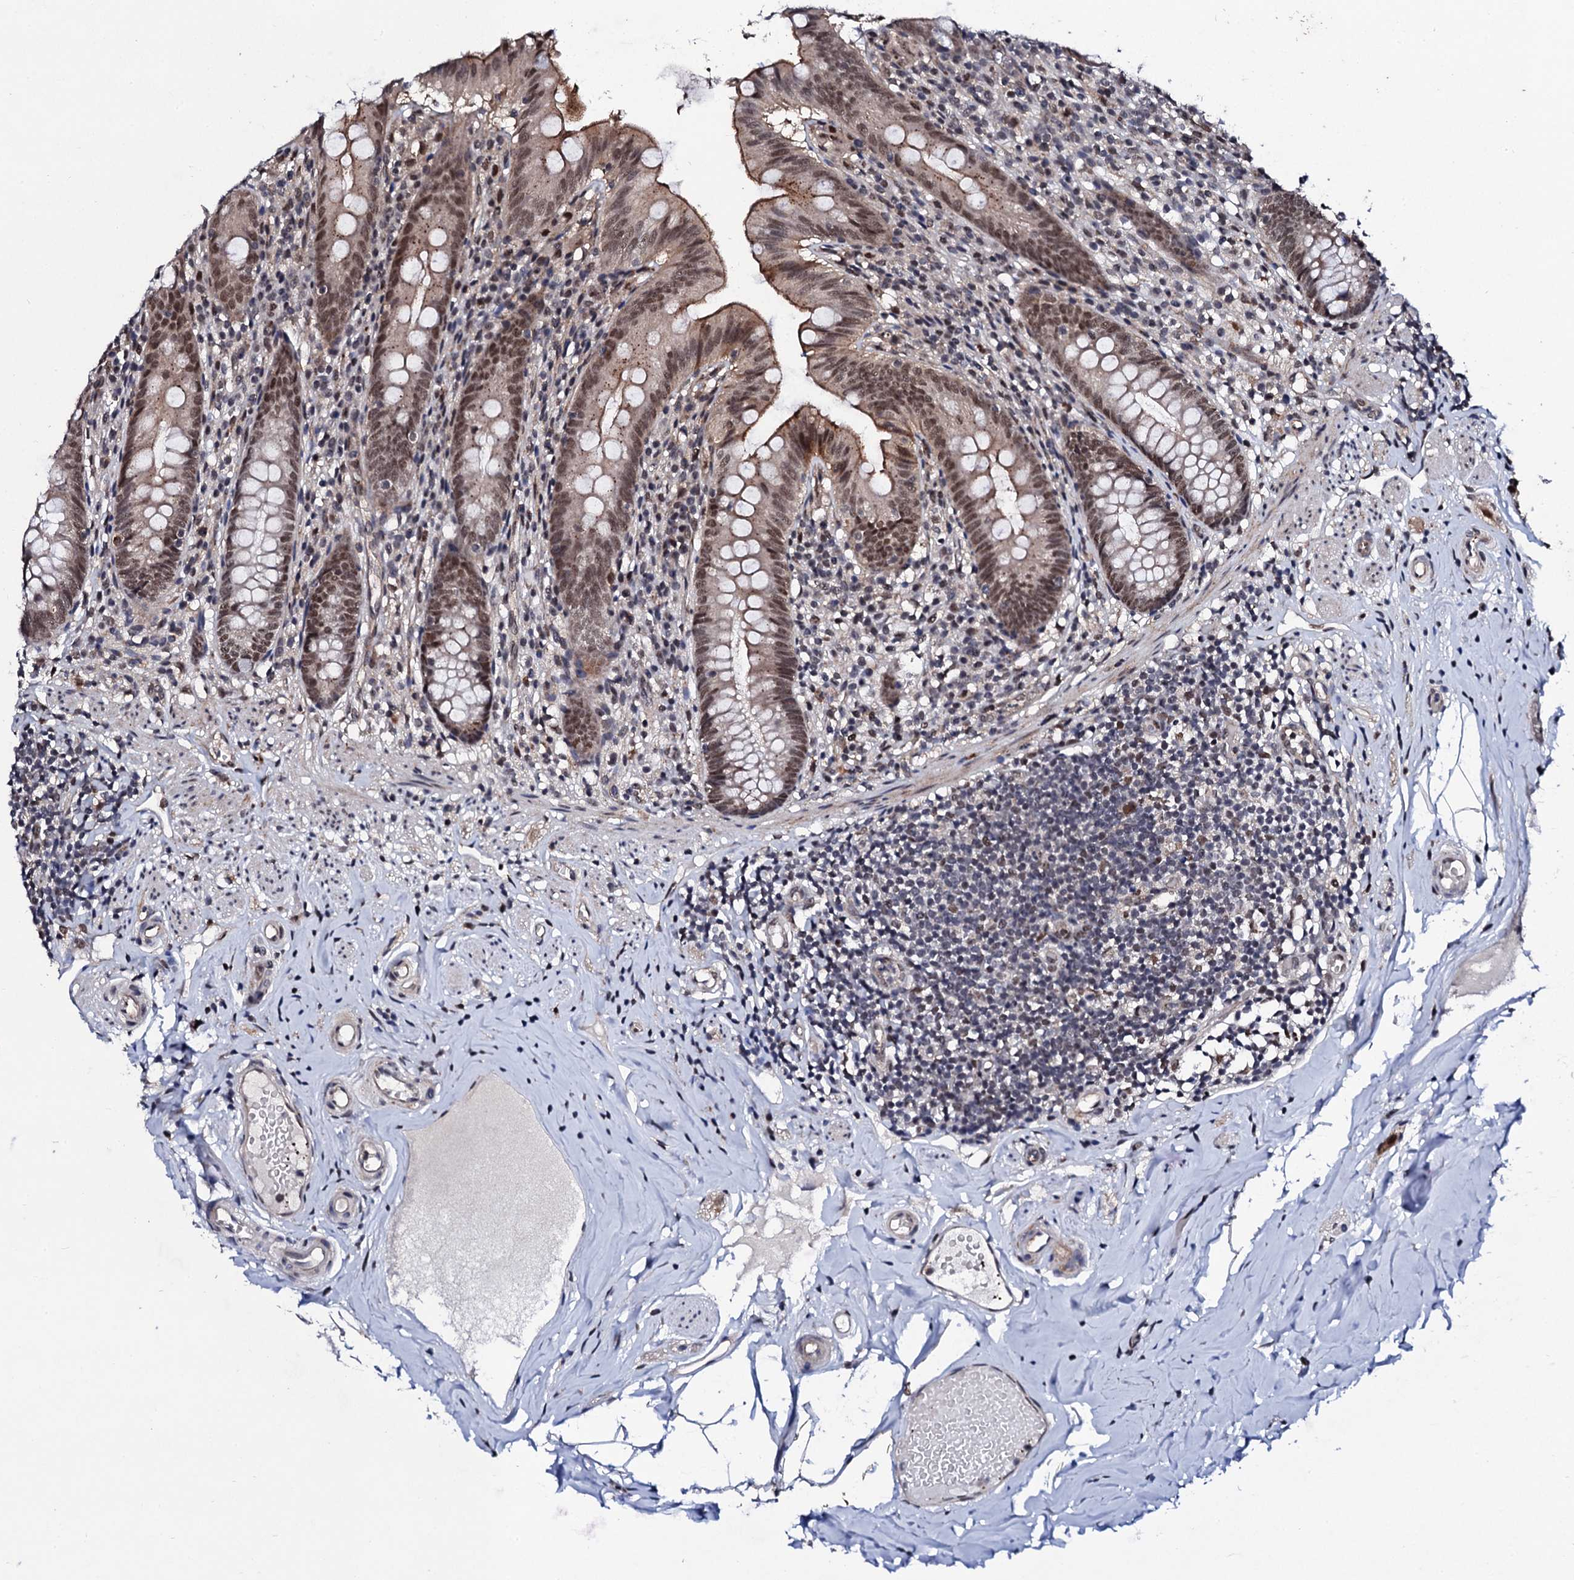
{"staining": {"intensity": "strong", "quantity": ">75%", "location": "cytoplasmic/membranous,nuclear"}, "tissue": "appendix", "cell_type": "Glandular cells", "image_type": "normal", "snomed": [{"axis": "morphology", "description": "Normal tissue, NOS"}, {"axis": "topography", "description": "Appendix"}], "caption": "About >75% of glandular cells in unremarkable human appendix reveal strong cytoplasmic/membranous,nuclear protein staining as visualized by brown immunohistochemical staining.", "gene": "CSTF3", "patient": {"sex": "male", "age": 55}}